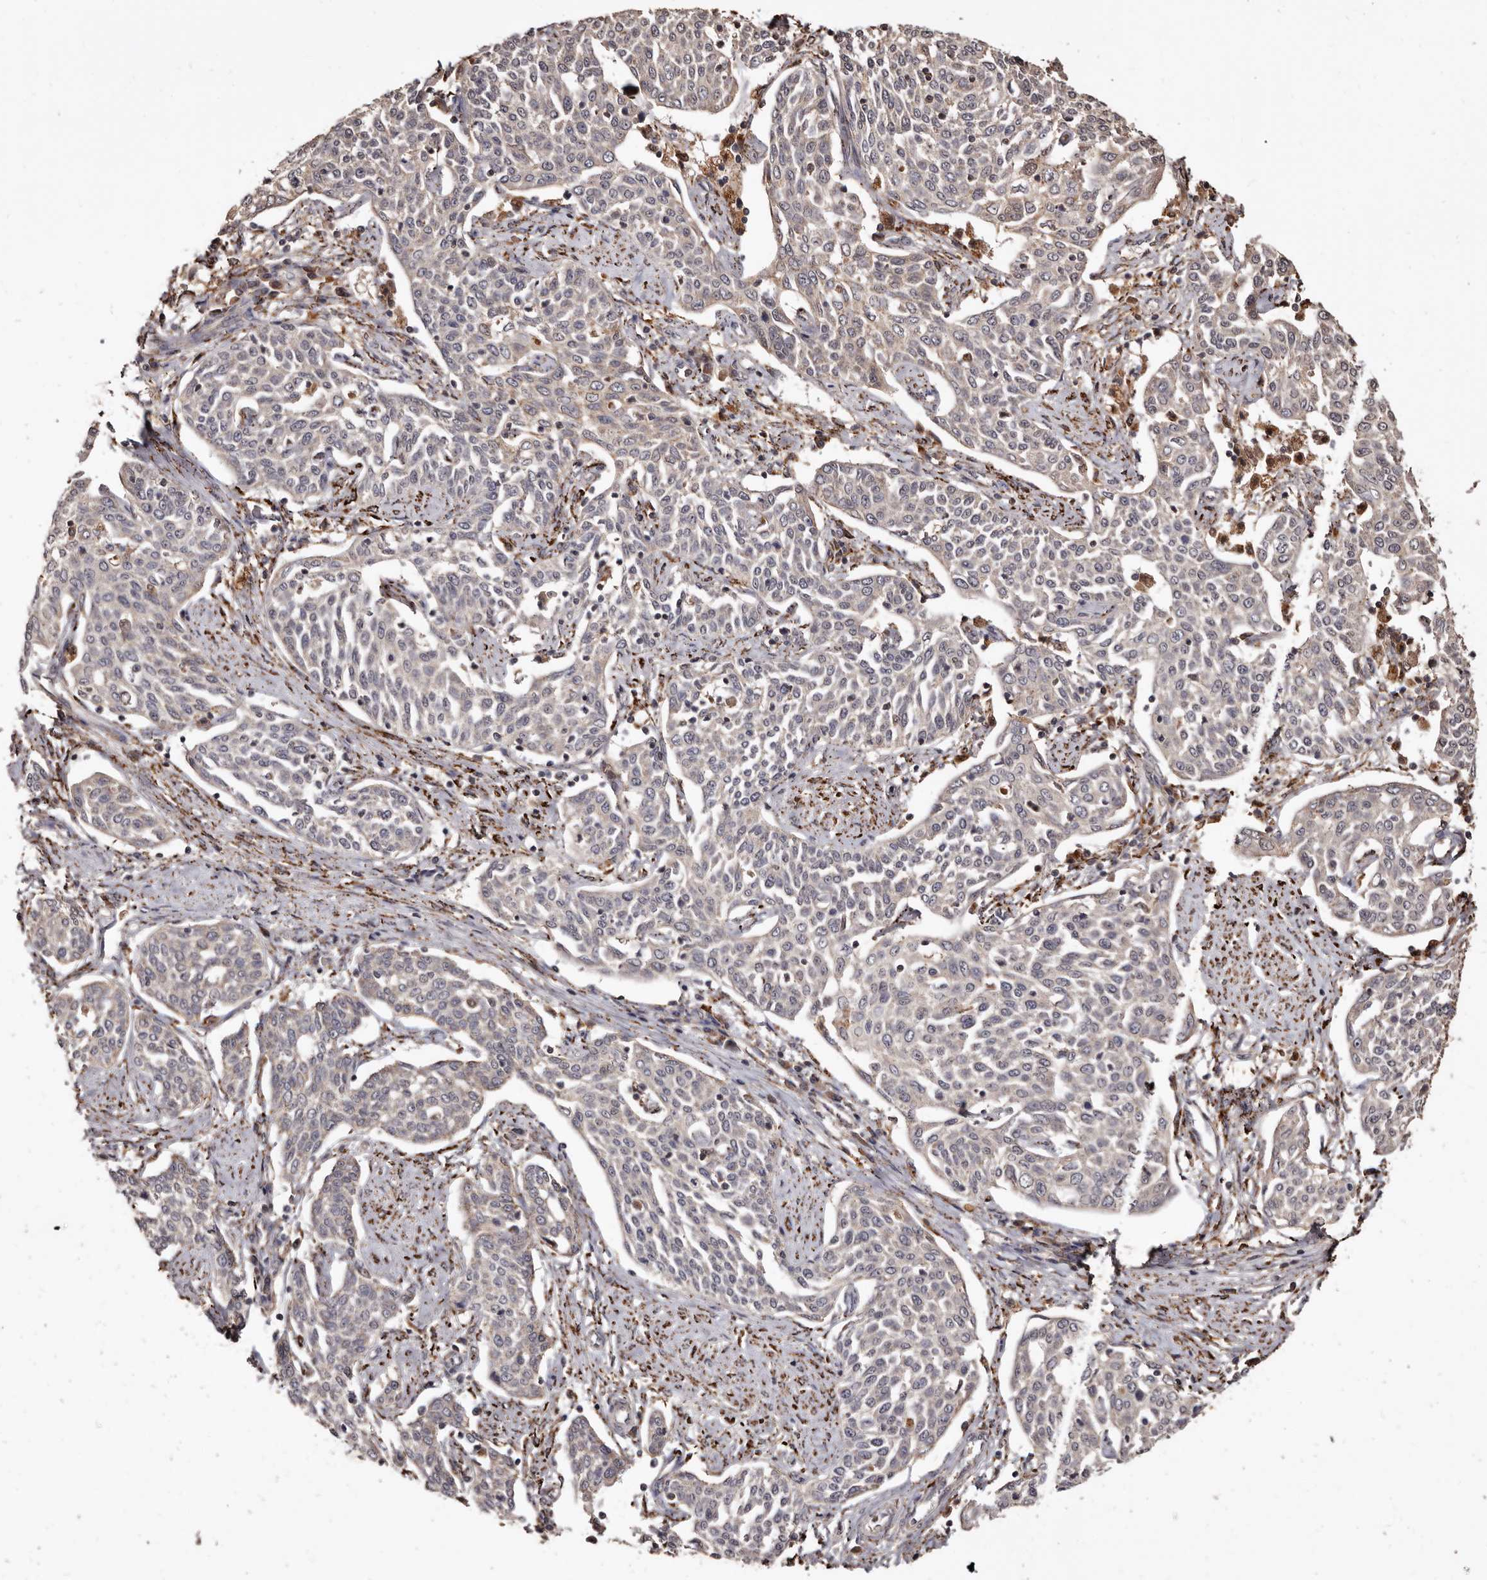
{"staining": {"intensity": "weak", "quantity": "<25%", "location": "cytoplasmic/membranous"}, "tissue": "cervical cancer", "cell_type": "Tumor cells", "image_type": "cancer", "snomed": [{"axis": "morphology", "description": "Squamous cell carcinoma, NOS"}, {"axis": "topography", "description": "Cervix"}], "caption": "IHC micrograph of cervical cancer stained for a protein (brown), which shows no positivity in tumor cells.", "gene": "AKAP7", "patient": {"sex": "female", "age": 34}}